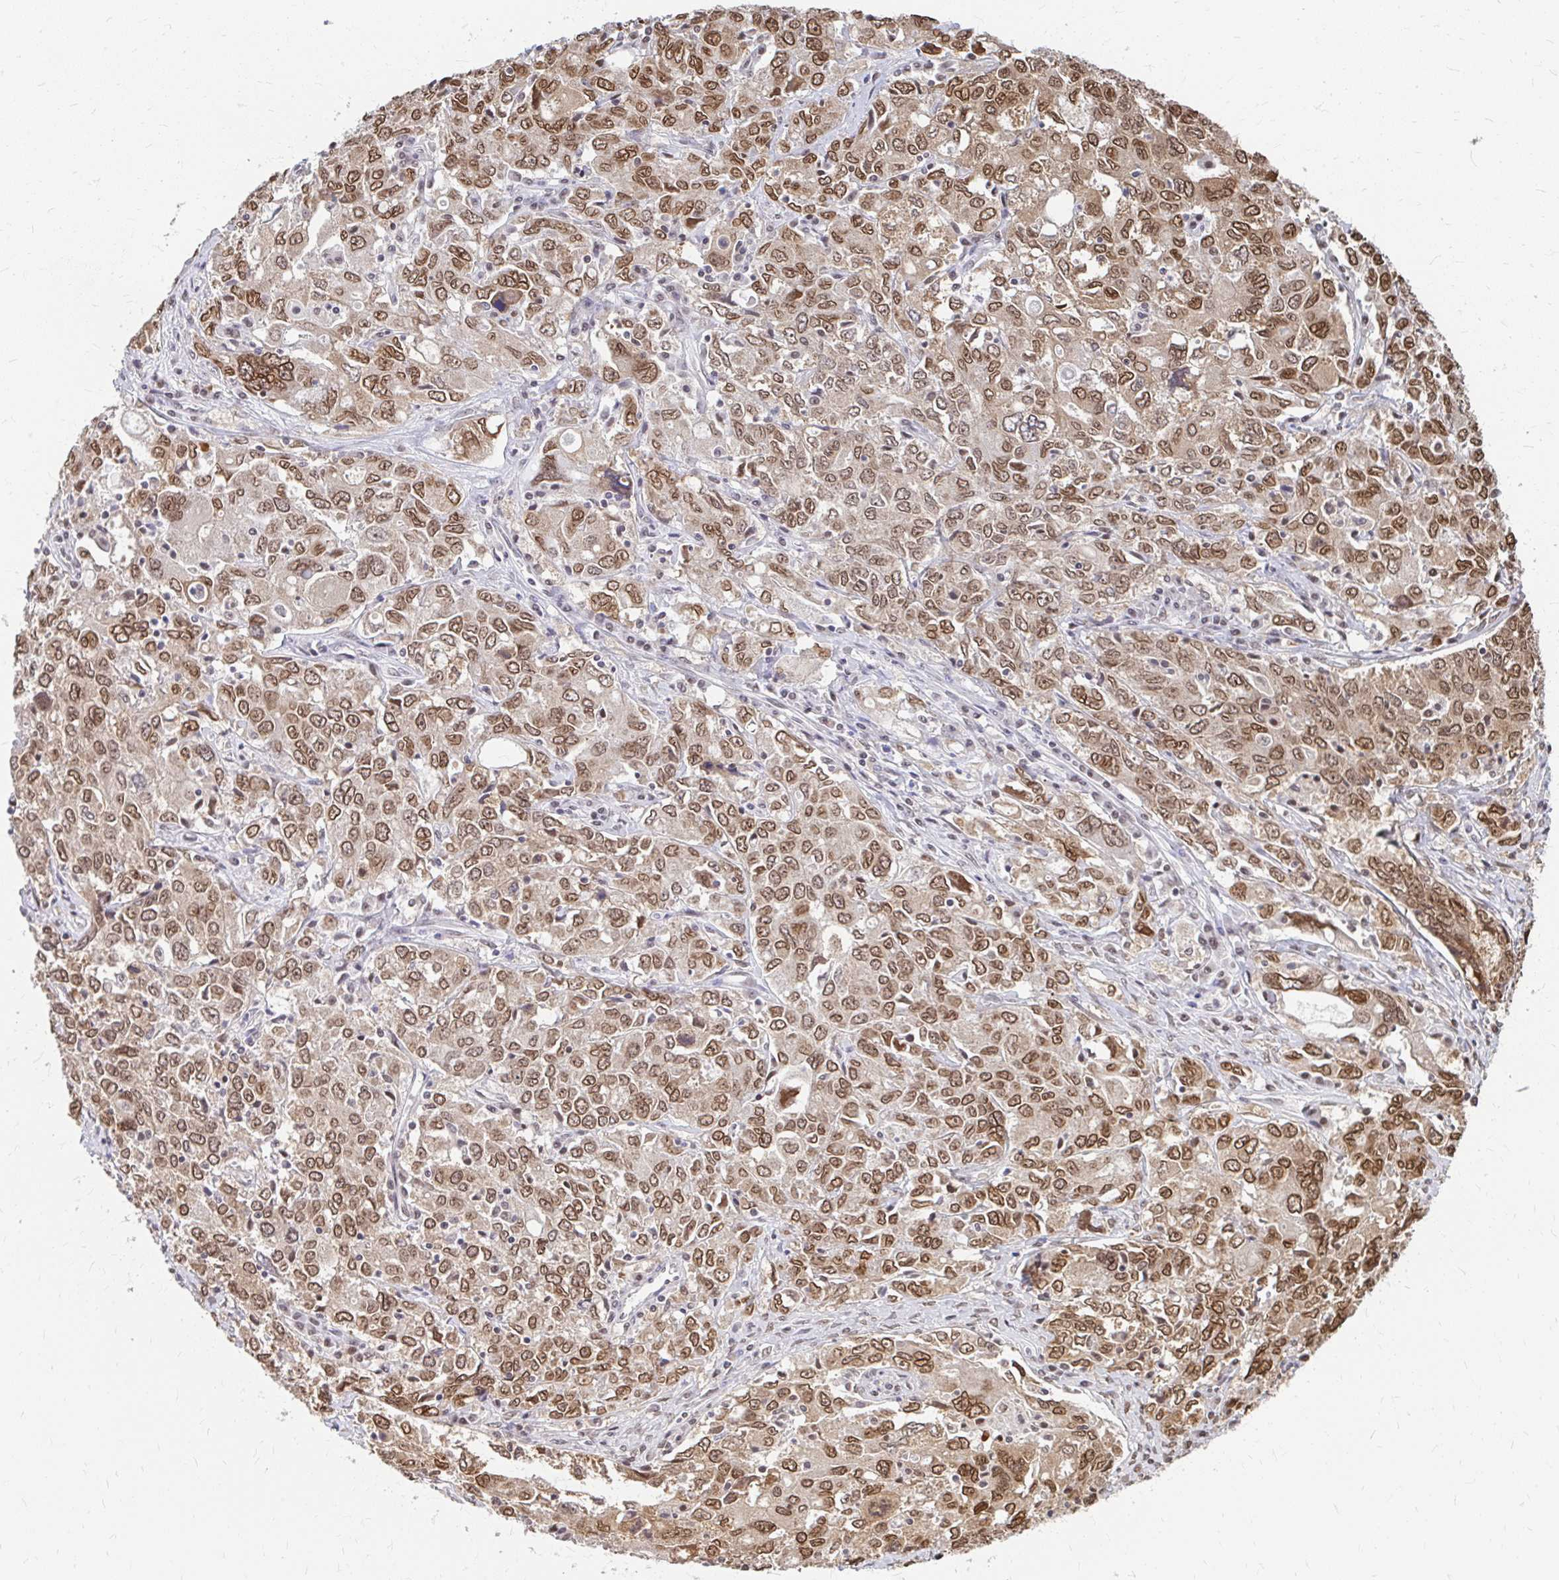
{"staining": {"intensity": "moderate", "quantity": ">75%", "location": "cytoplasmic/membranous,nuclear"}, "tissue": "ovarian cancer", "cell_type": "Tumor cells", "image_type": "cancer", "snomed": [{"axis": "morphology", "description": "Carcinoma, endometroid"}, {"axis": "topography", "description": "Ovary"}], "caption": "Ovarian cancer (endometroid carcinoma) stained with DAB (3,3'-diaminobenzidine) immunohistochemistry reveals medium levels of moderate cytoplasmic/membranous and nuclear staining in approximately >75% of tumor cells. The staining is performed using DAB brown chromogen to label protein expression. The nuclei are counter-stained blue using hematoxylin.", "gene": "XPO1", "patient": {"sex": "female", "age": 62}}